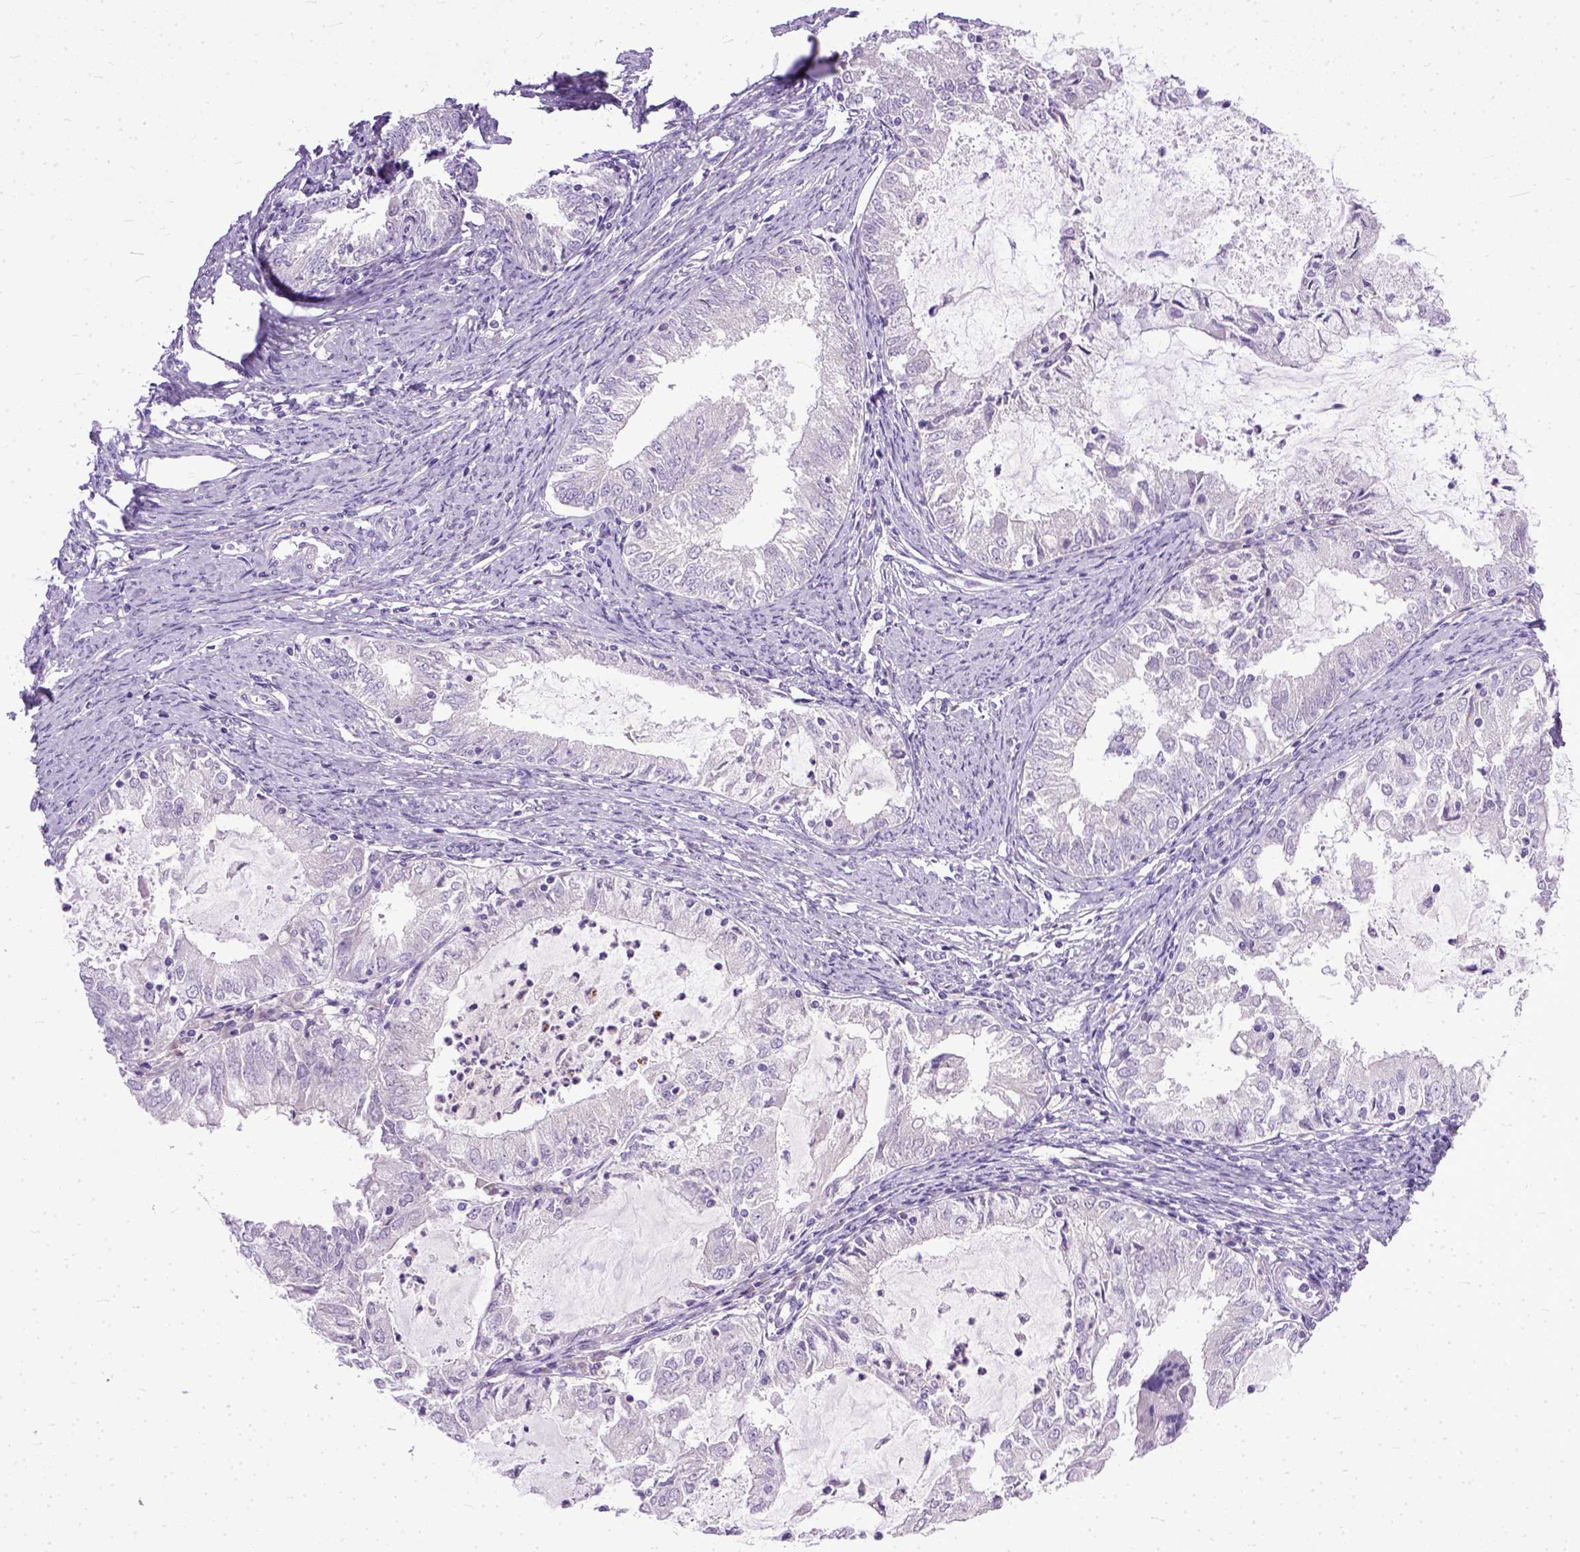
{"staining": {"intensity": "negative", "quantity": "none", "location": "none"}, "tissue": "endometrial cancer", "cell_type": "Tumor cells", "image_type": "cancer", "snomed": [{"axis": "morphology", "description": "Adenocarcinoma, NOS"}, {"axis": "topography", "description": "Endometrium"}], "caption": "The image exhibits no significant expression in tumor cells of endometrial adenocarcinoma.", "gene": "TCEAL7", "patient": {"sex": "female", "age": 57}}